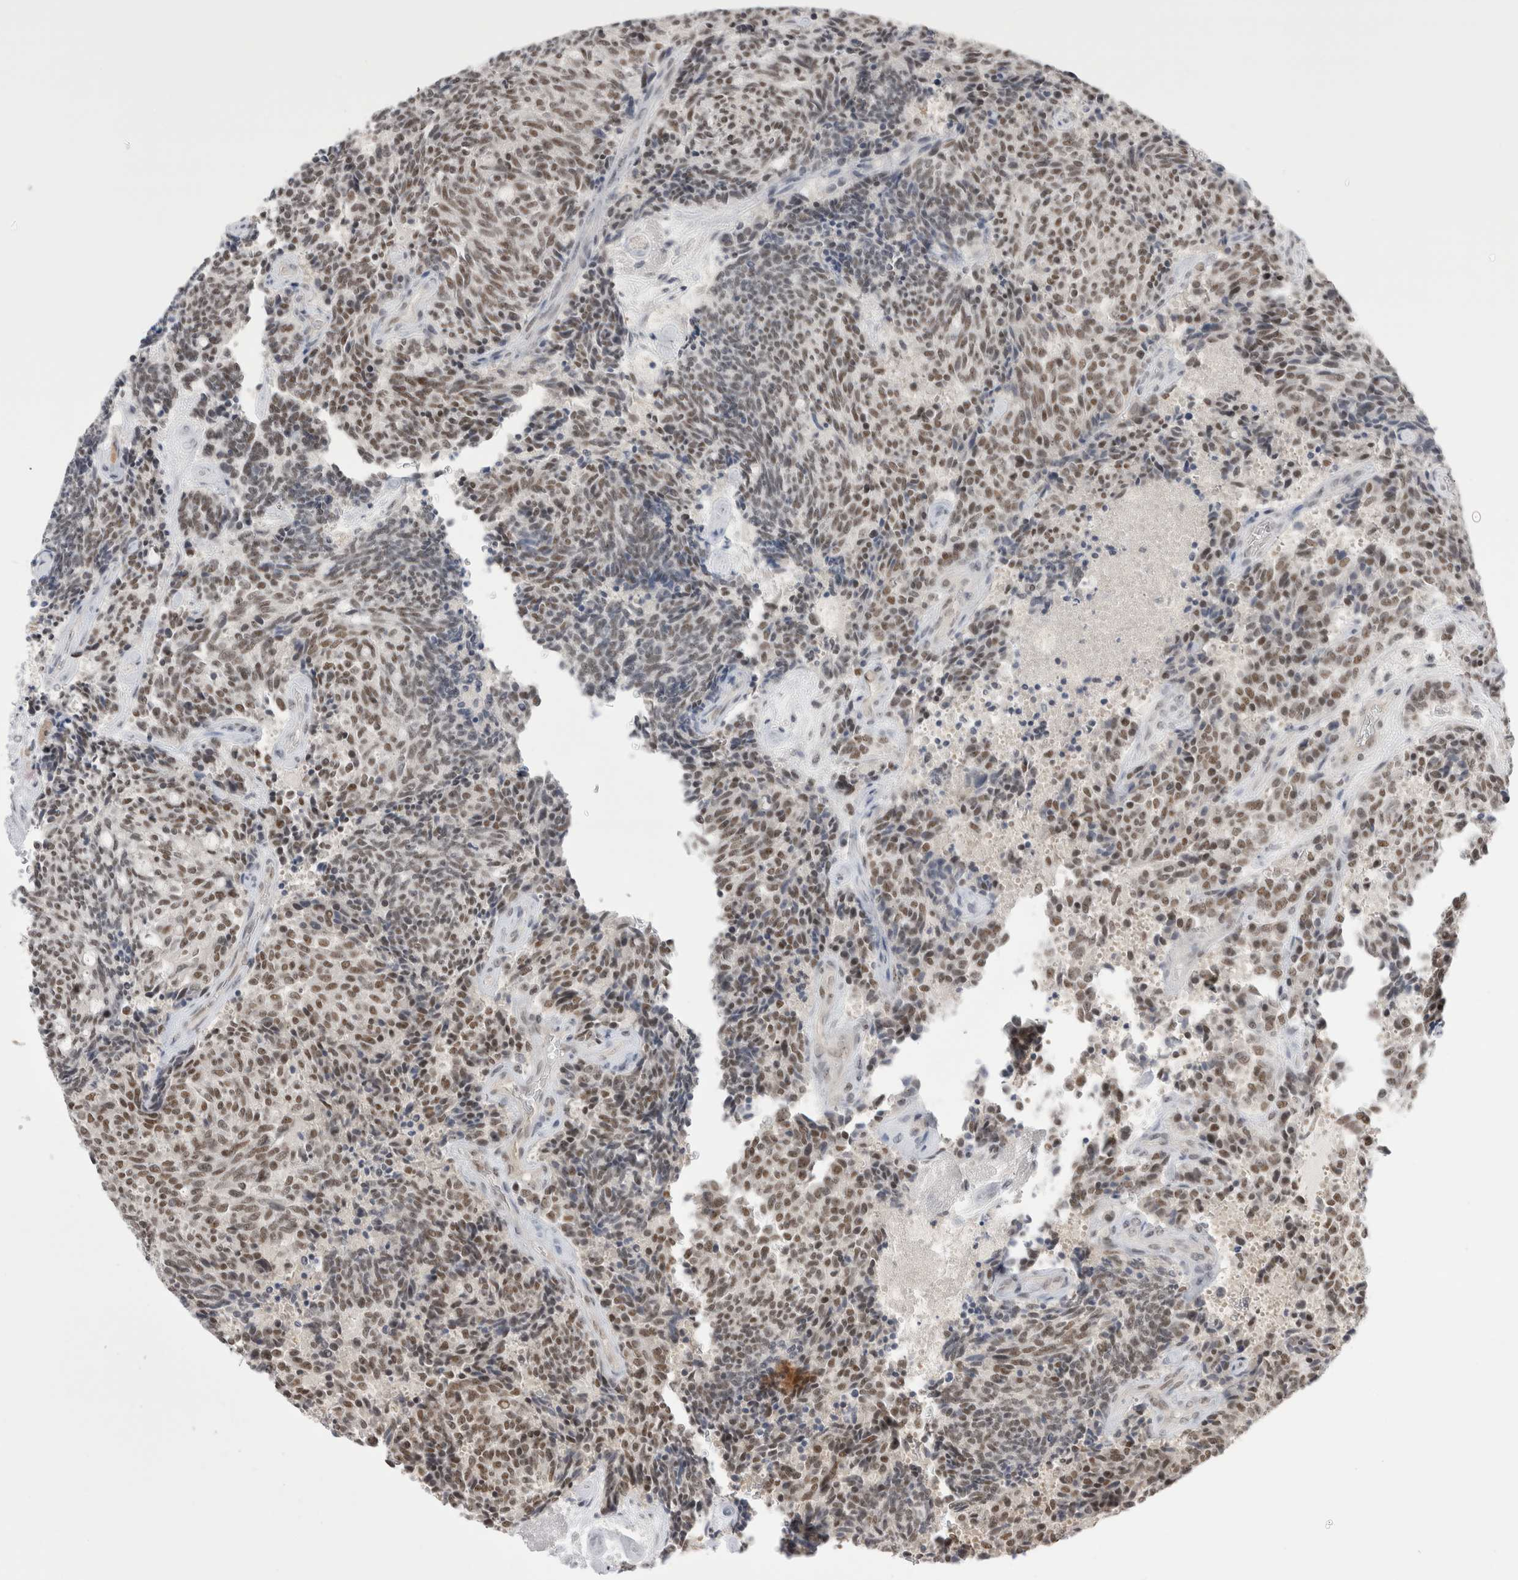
{"staining": {"intensity": "weak", "quantity": ">75%", "location": "nuclear"}, "tissue": "carcinoid", "cell_type": "Tumor cells", "image_type": "cancer", "snomed": [{"axis": "morphology", "description": "Carcinoid, malignant, NOS"}, {"axis": "topography", "description": "Pancreas"}], "caption": "Protein expression analysis of carcinoid reveals weak nuclear staining in approximately >75% of tumor cells.", "gene": "ZNF24", "patient": {"sex": "female", "age": 54}}